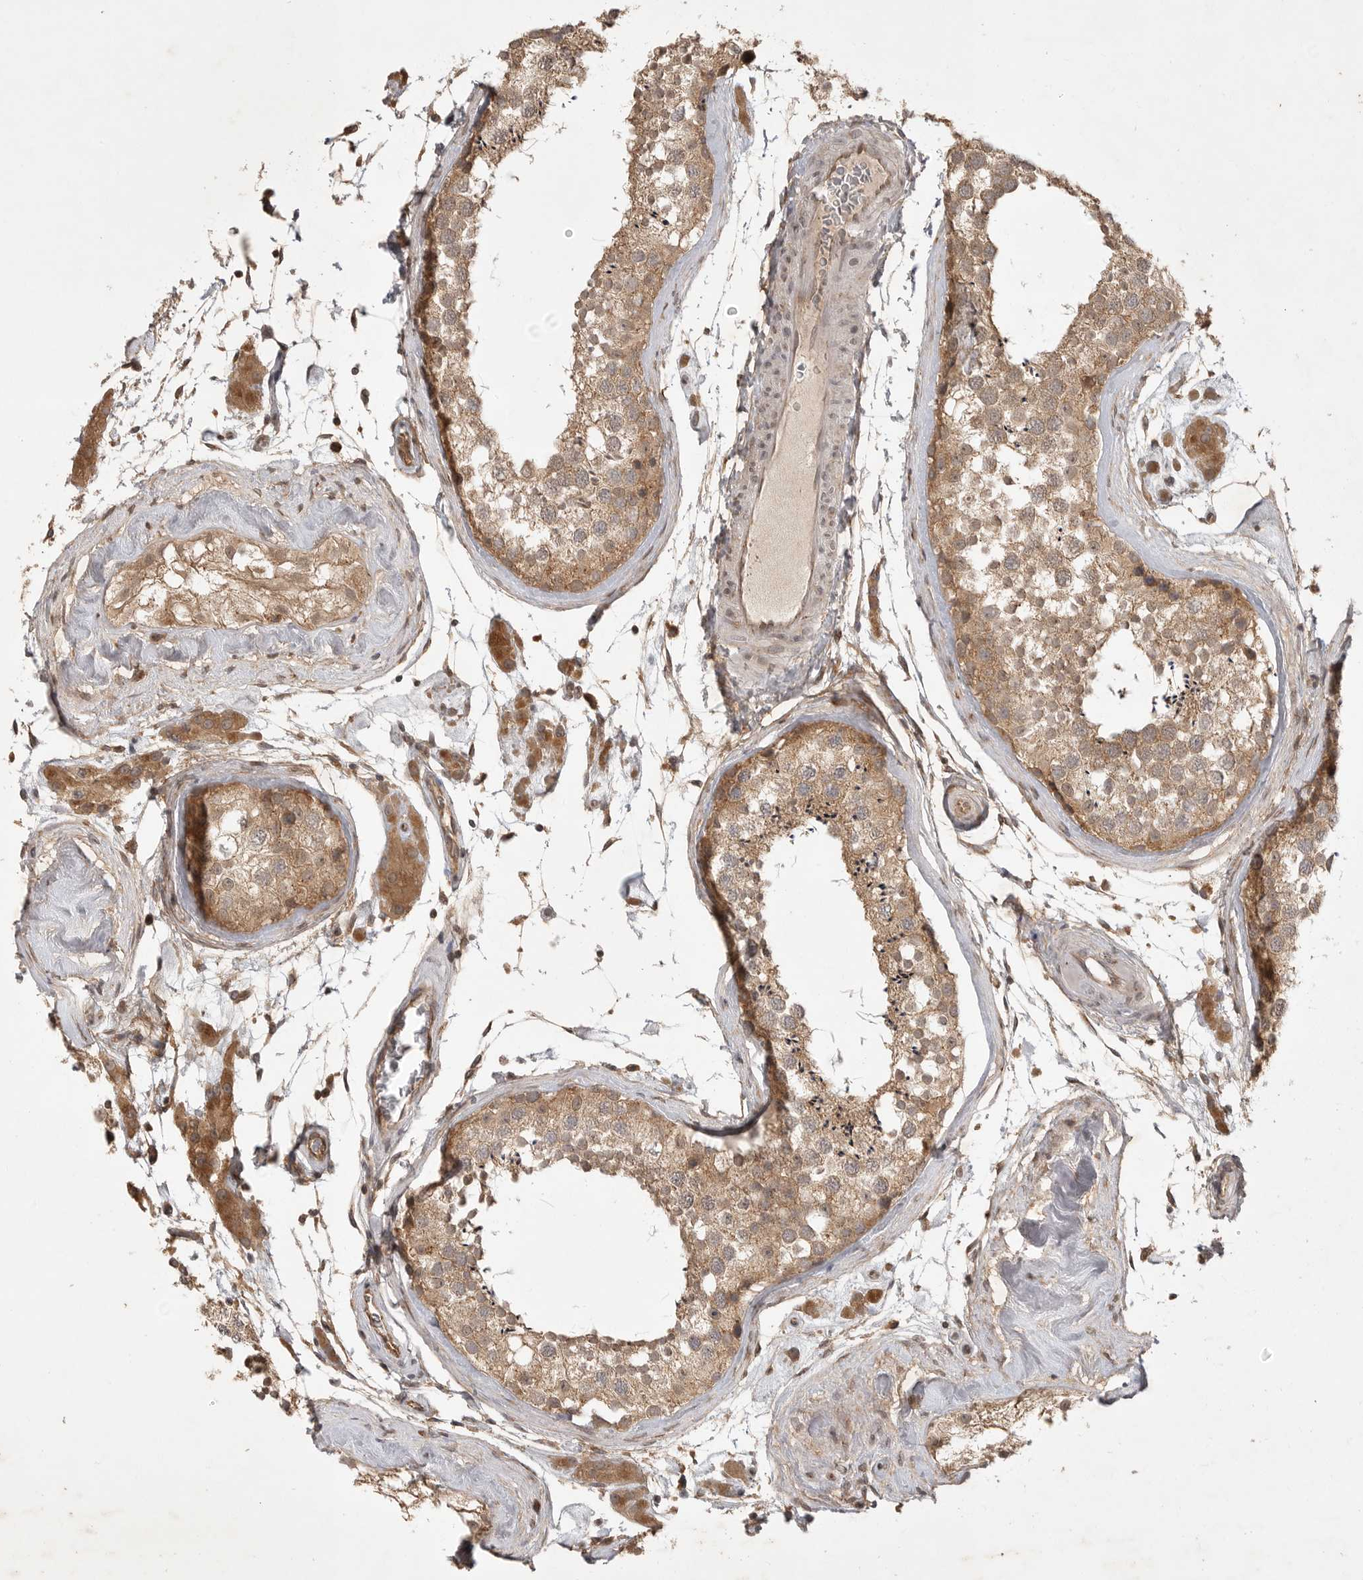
{"staining": {"intensity": "moderate", "quantity": ">75%", "location": "cytoplasmic/membranous"}, "tissue": "testis", "cell_type": "Cells in seminiferous ducts", "image_type": "normal", "snomed": [{"axis": "morphology", "description": "Normal tissue, NOS"}, {"axis": "topography", "description": "Testis"}], "caption": "Unremarkable testis was stained to show a protein in brown. There is medium levels of moderate cytoplasmic/membranous positivity in approximately >75% of cells in seminiferous ducts. The staining was performed using DAB, with brown indicating positive protein expression. Nuclei are stained blue with hematoxylin.", "gene": "ZNF232", "patient": {"sex": "male", "age": 46}}